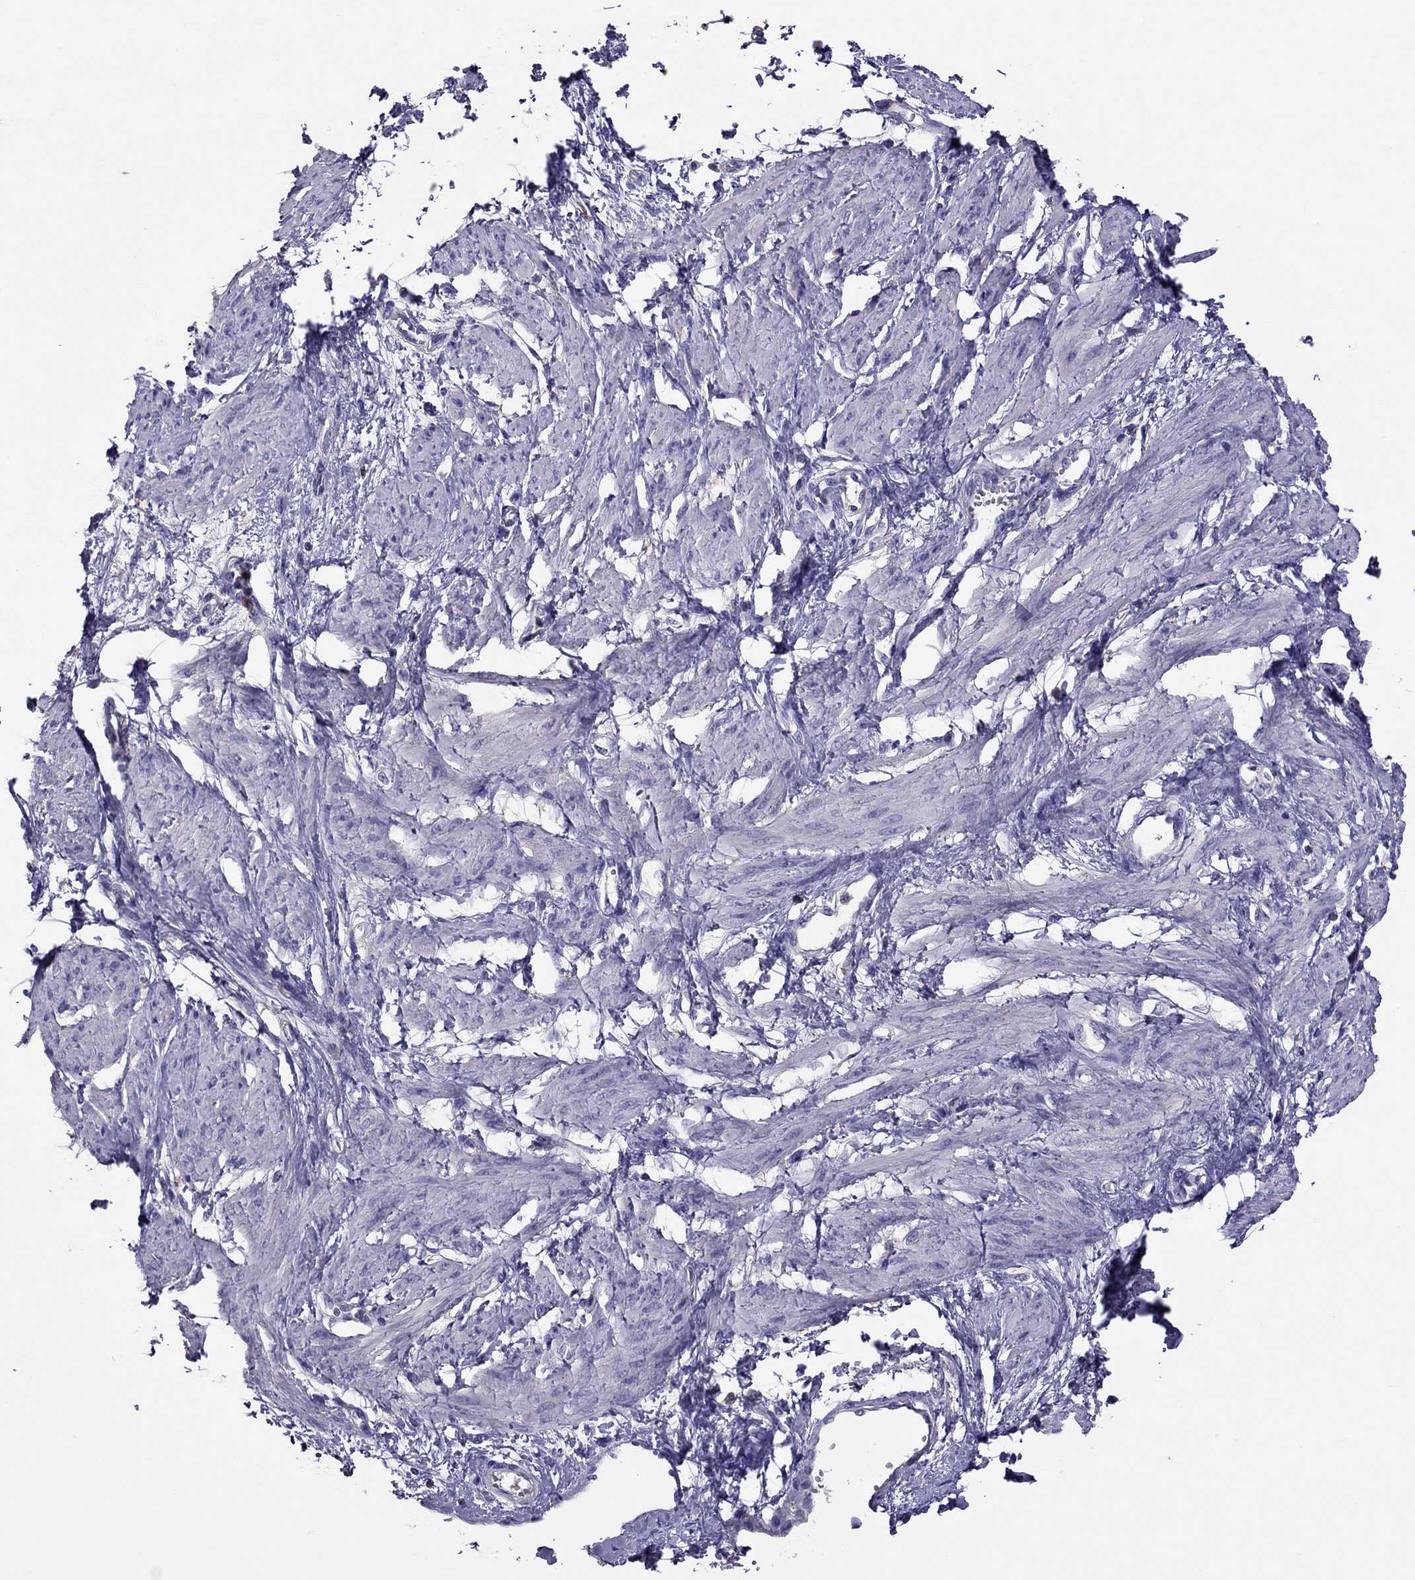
{"staining": {"intensity": "negative", "quantity": "none", "location": "none"}, "tissue": "smooth muscle", "cell_type": "Smooth muscle cells", "image_type": "normal", "snomed": [{"axis": "morphology", "description": "Normal tissue, NOS"}, {"axis": "topography", "description": "Smooth muscle"}, {"axis": "topography", "description": "Uterus"}], "caption": "Immunohistochemistry histopathology image of benign smooth muscle stained for a protein (brown), which demonstrates no positivity in smooth muscle cells.", "gene": "TEX22", "patient": {"sex": "female", "age": 39}}